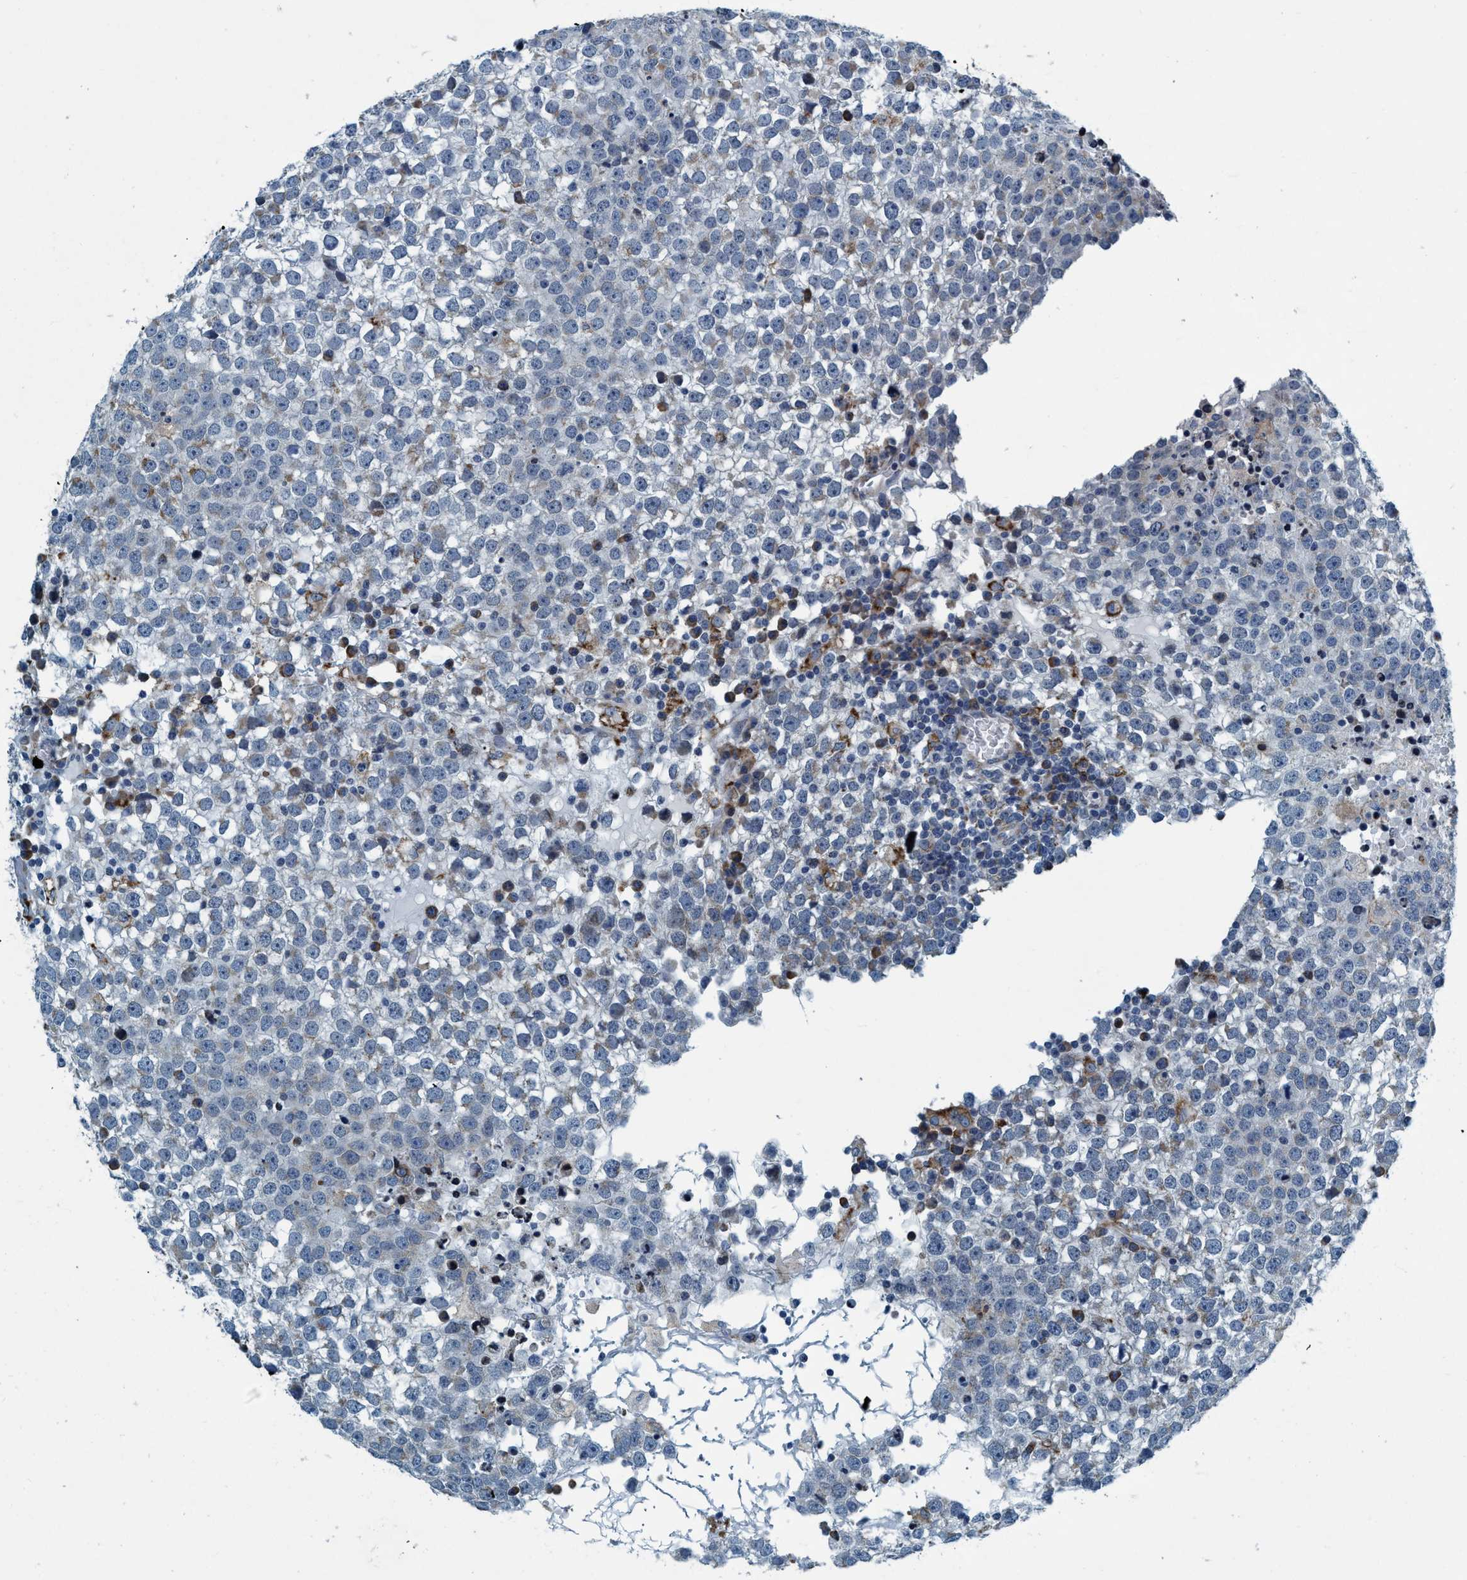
{"staining": {"intensity": "negative", "quantity": "none", "location": "none"}, "tissue": "testis cancer", "cell_type": "Tumor cells", "image_type": "cancer", "snomed": [{"axis": "morphology", "description": "Seminoma, NOS"}, {"axis": "topography", "description": "Testis"}], "caption": "IHC photomicrograph of neoplastic tissue: seminoma (testis) stained with DAB reveals no significant protein expression in tumor cells.", "gene": "ARMC9", "patient": {"sex": "male", "age": 65}}